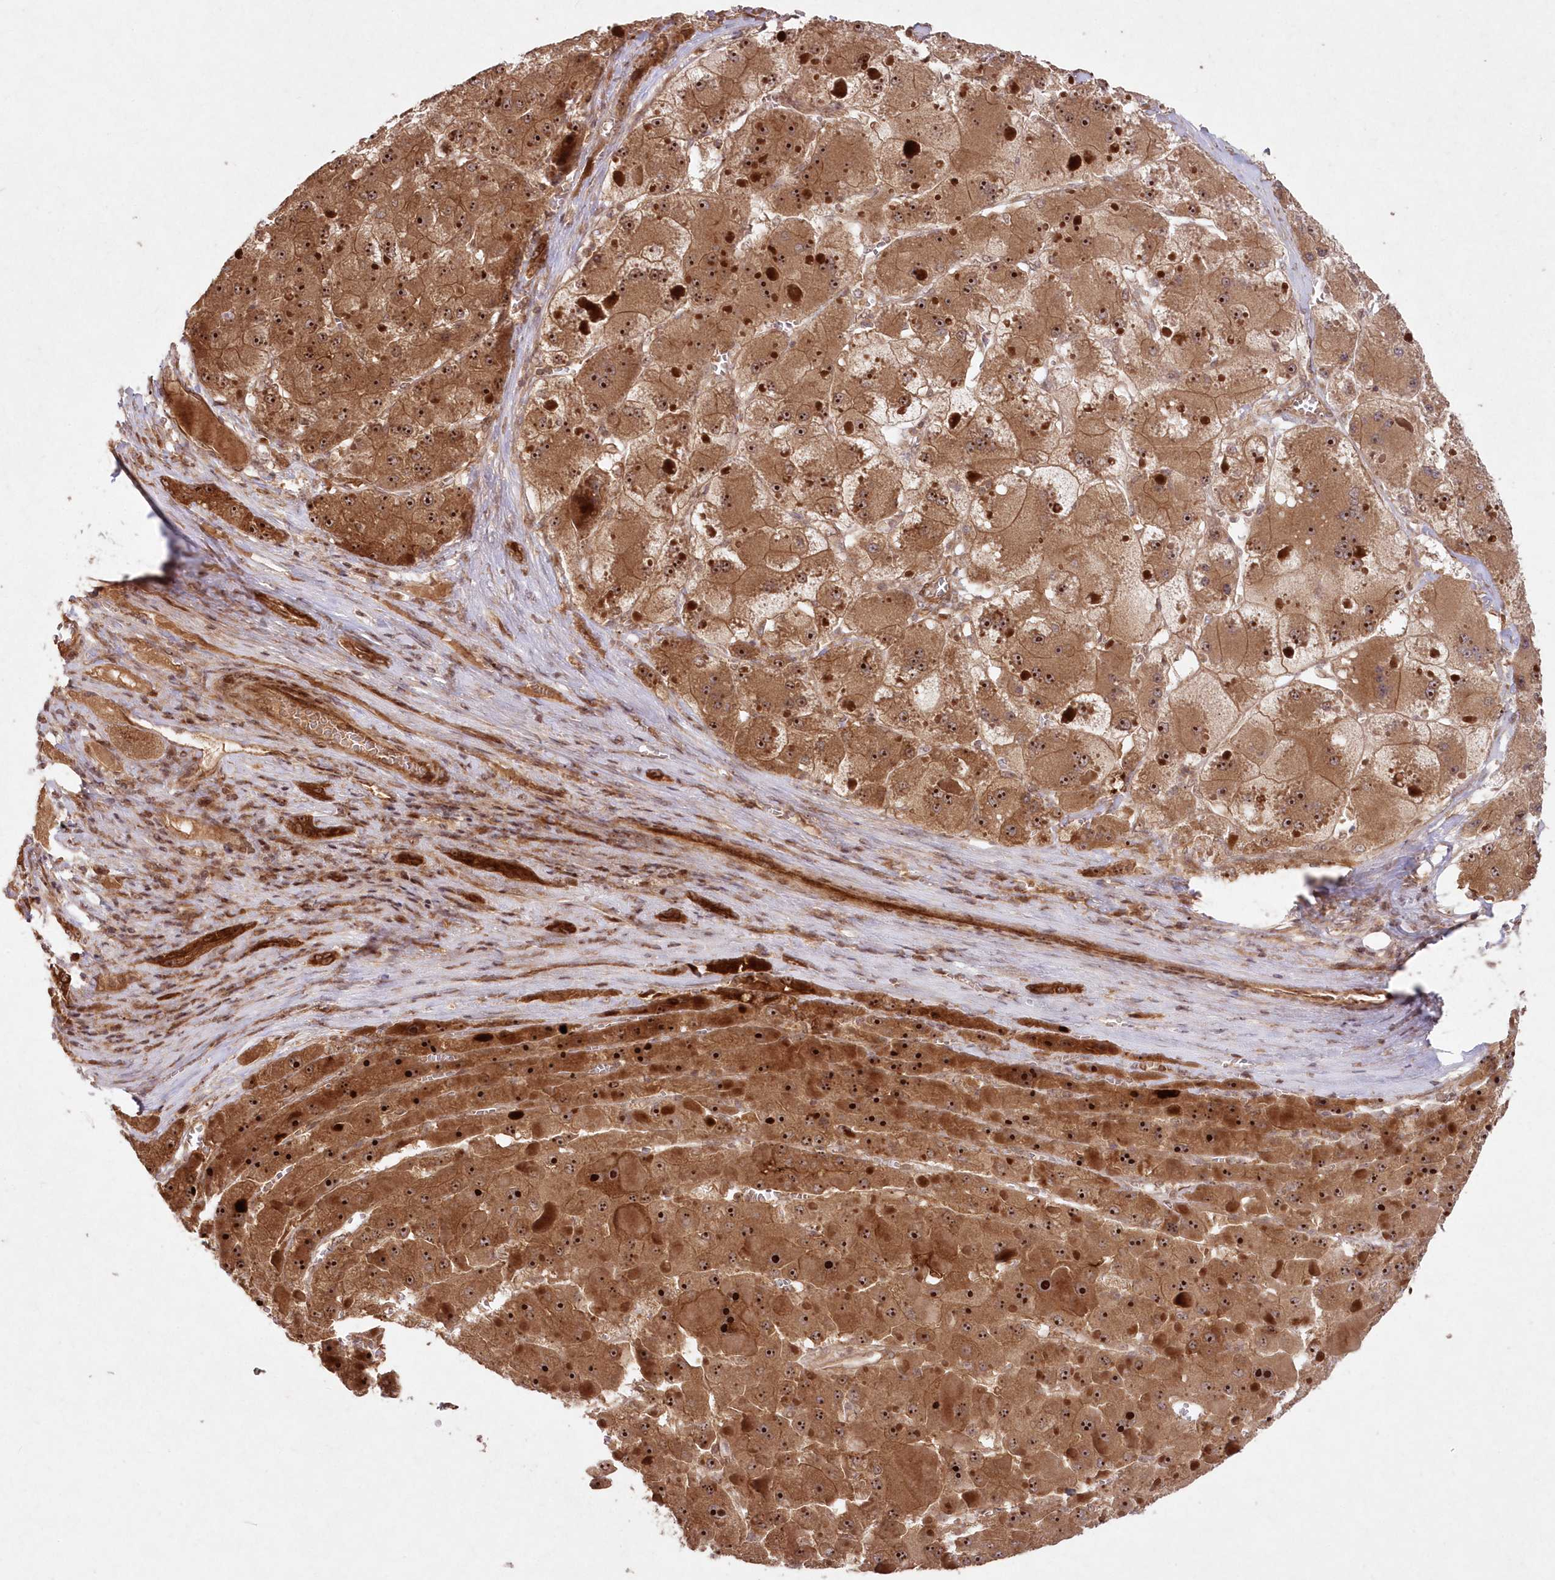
{"staining": {"intensity": "moderate", "quantity": ">75%", "location": "cytoplasmic/membranous,nuclear"}, "tissue": "liver cancer", "cell_type": "Tumor cells", "image_type": "cancer", "snomed": [{"axis": "morphology", "description": "Carcinoma, Hepatocellular, NOS"}, {"axis": "topography", "description": "Liver"}], "caption": "This is an image of immunohistochemistry staining of liver hepatocellular carcinoma, which shows moderate positivity in the cytoplasmic/membranous and nuclear of tumor cells.", "gene": "SERINC1", "patient": {"sex": "female", "age": 73}}